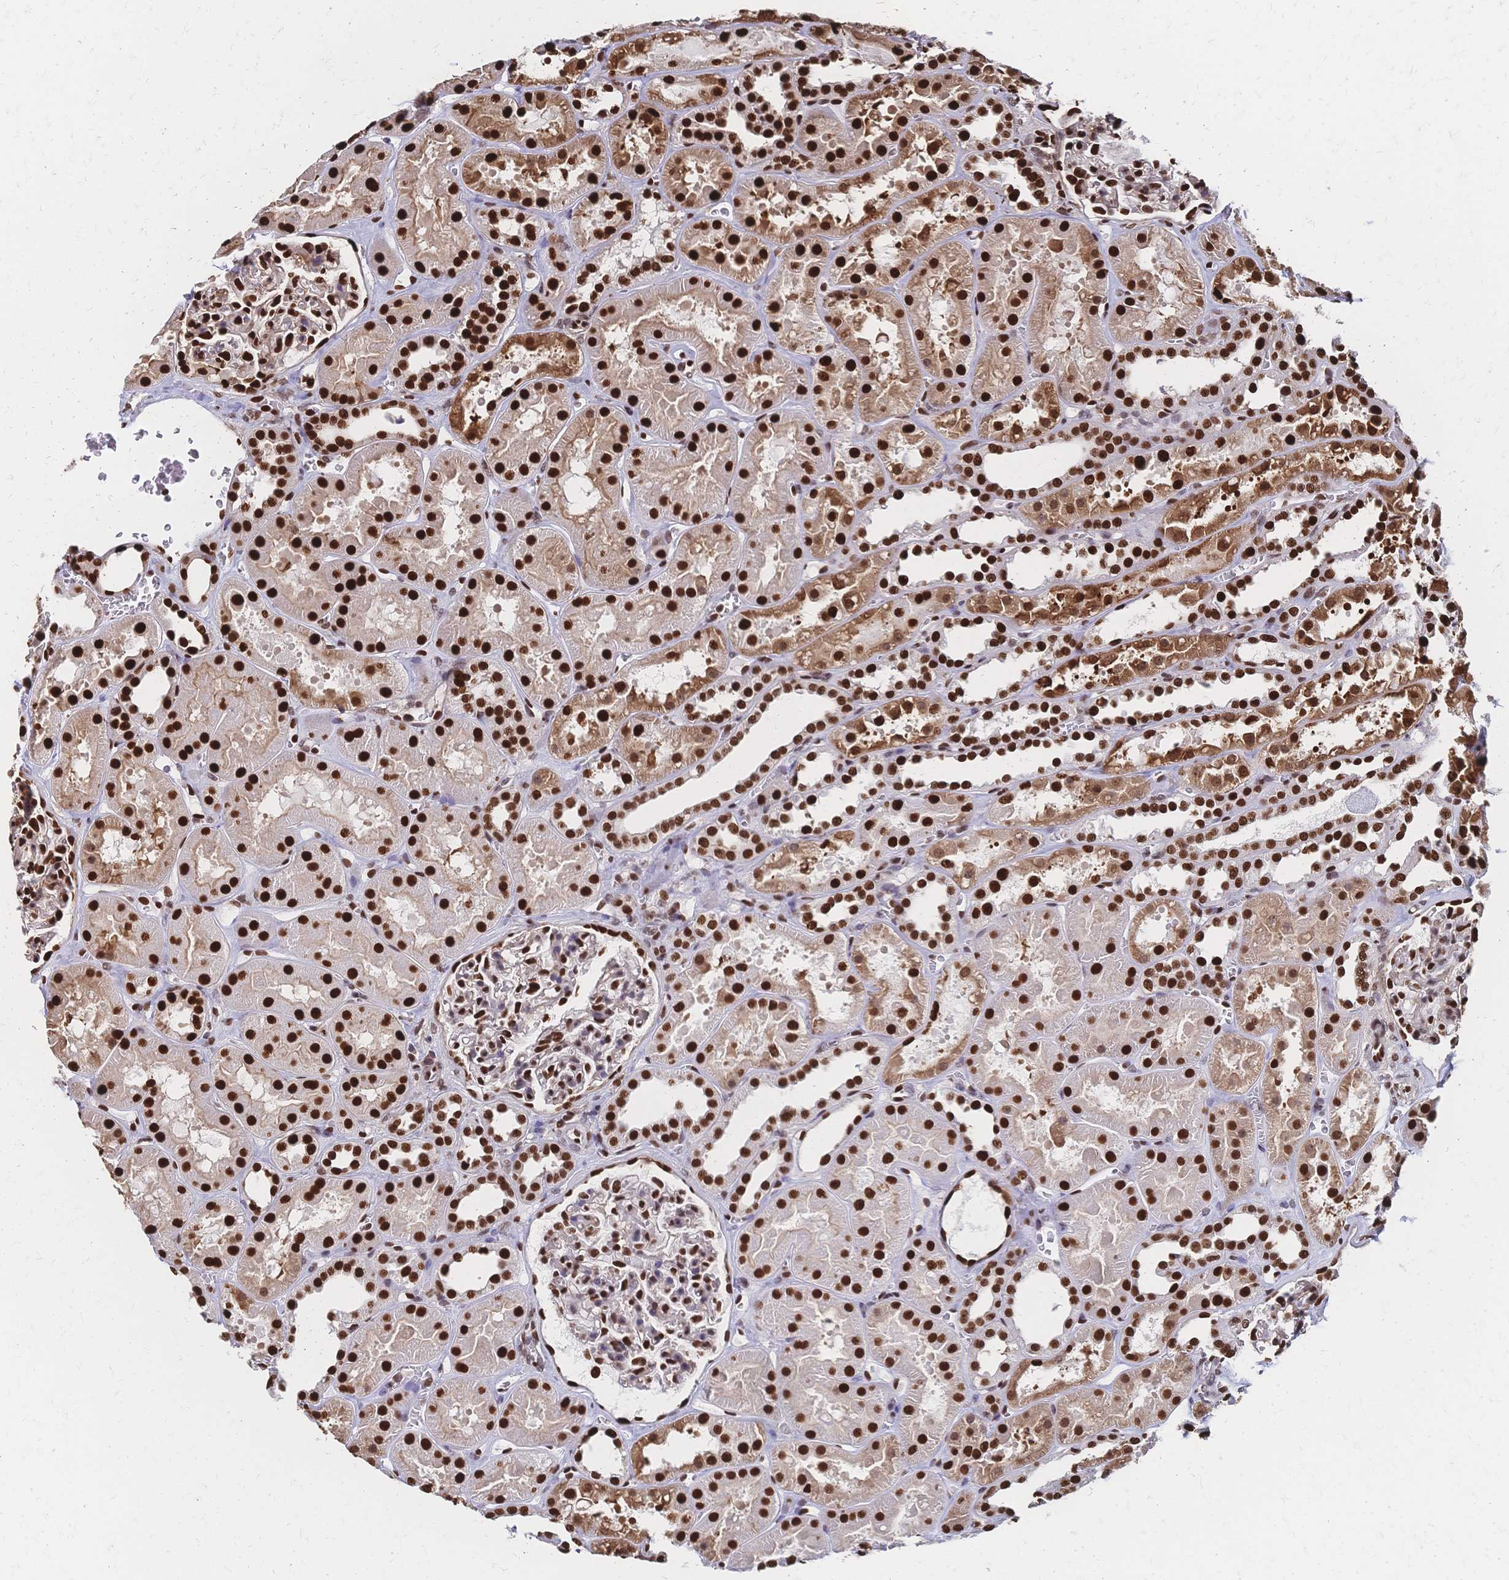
{"staining": {"intensity": "strong", "quantity": ">75%", "location": "nuclear"}, "tissue": "kidney", "cell_type": "Cells in glomeruli", "image_type": "normal", "snomed": [{"axis": "morphology", "description": "Normal tissue, NOS"}, {"axis": "topography", "description": "Kidney"}], "caption": "Immunohistochemistry (IHC) photomicrograph of normal human kidney stained for a protein (brown), which displays high levels of strong nuclear expression in about >75% of cells in glomeruli.", "gene": "HDGF", "patient": {"sex": "female", "age": 41}}